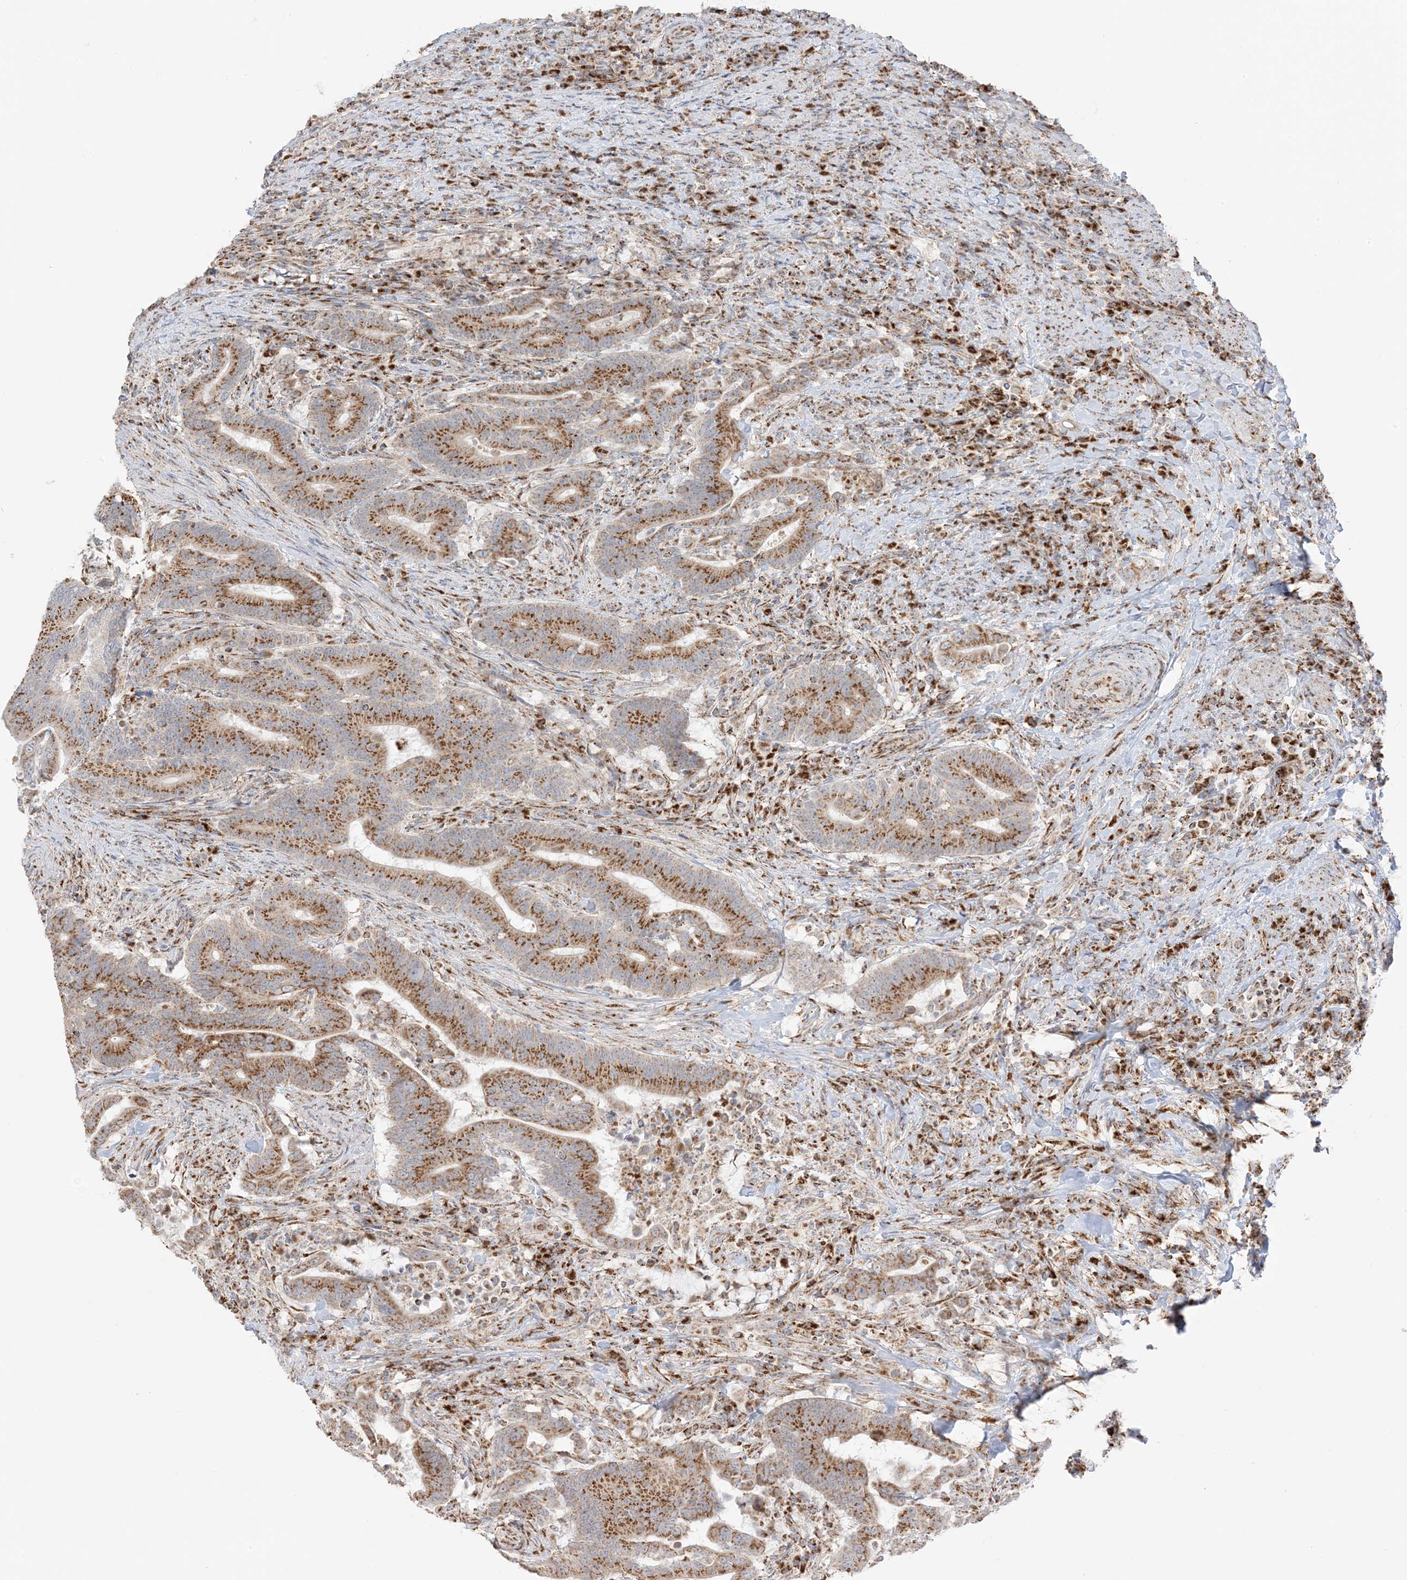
{"staining": {"intensity": "strong", "quantity": ">75%", "location": "cytoplasmic/membranous"}, "tissue": "colorectal cancer", "cell_type": "Tumor cells", "image_type": "cancer", "snomed": [{"axis": "morphology", "description": "Adenocarcinoma, NOS"}, {"axis": "topography", "description": "Colon"}], "caption": "Tumor cells display strong cytoplasmic/membranous positivity in approximately >75% of cells in adenocarcinoma (colorectal). Using DAB (brown) and hematoxylin (blue) stains, captured at high magnification using brightfield microscopy.", "gene": "SLC25A12", "patient": {"sex": "female", "age": 66}}